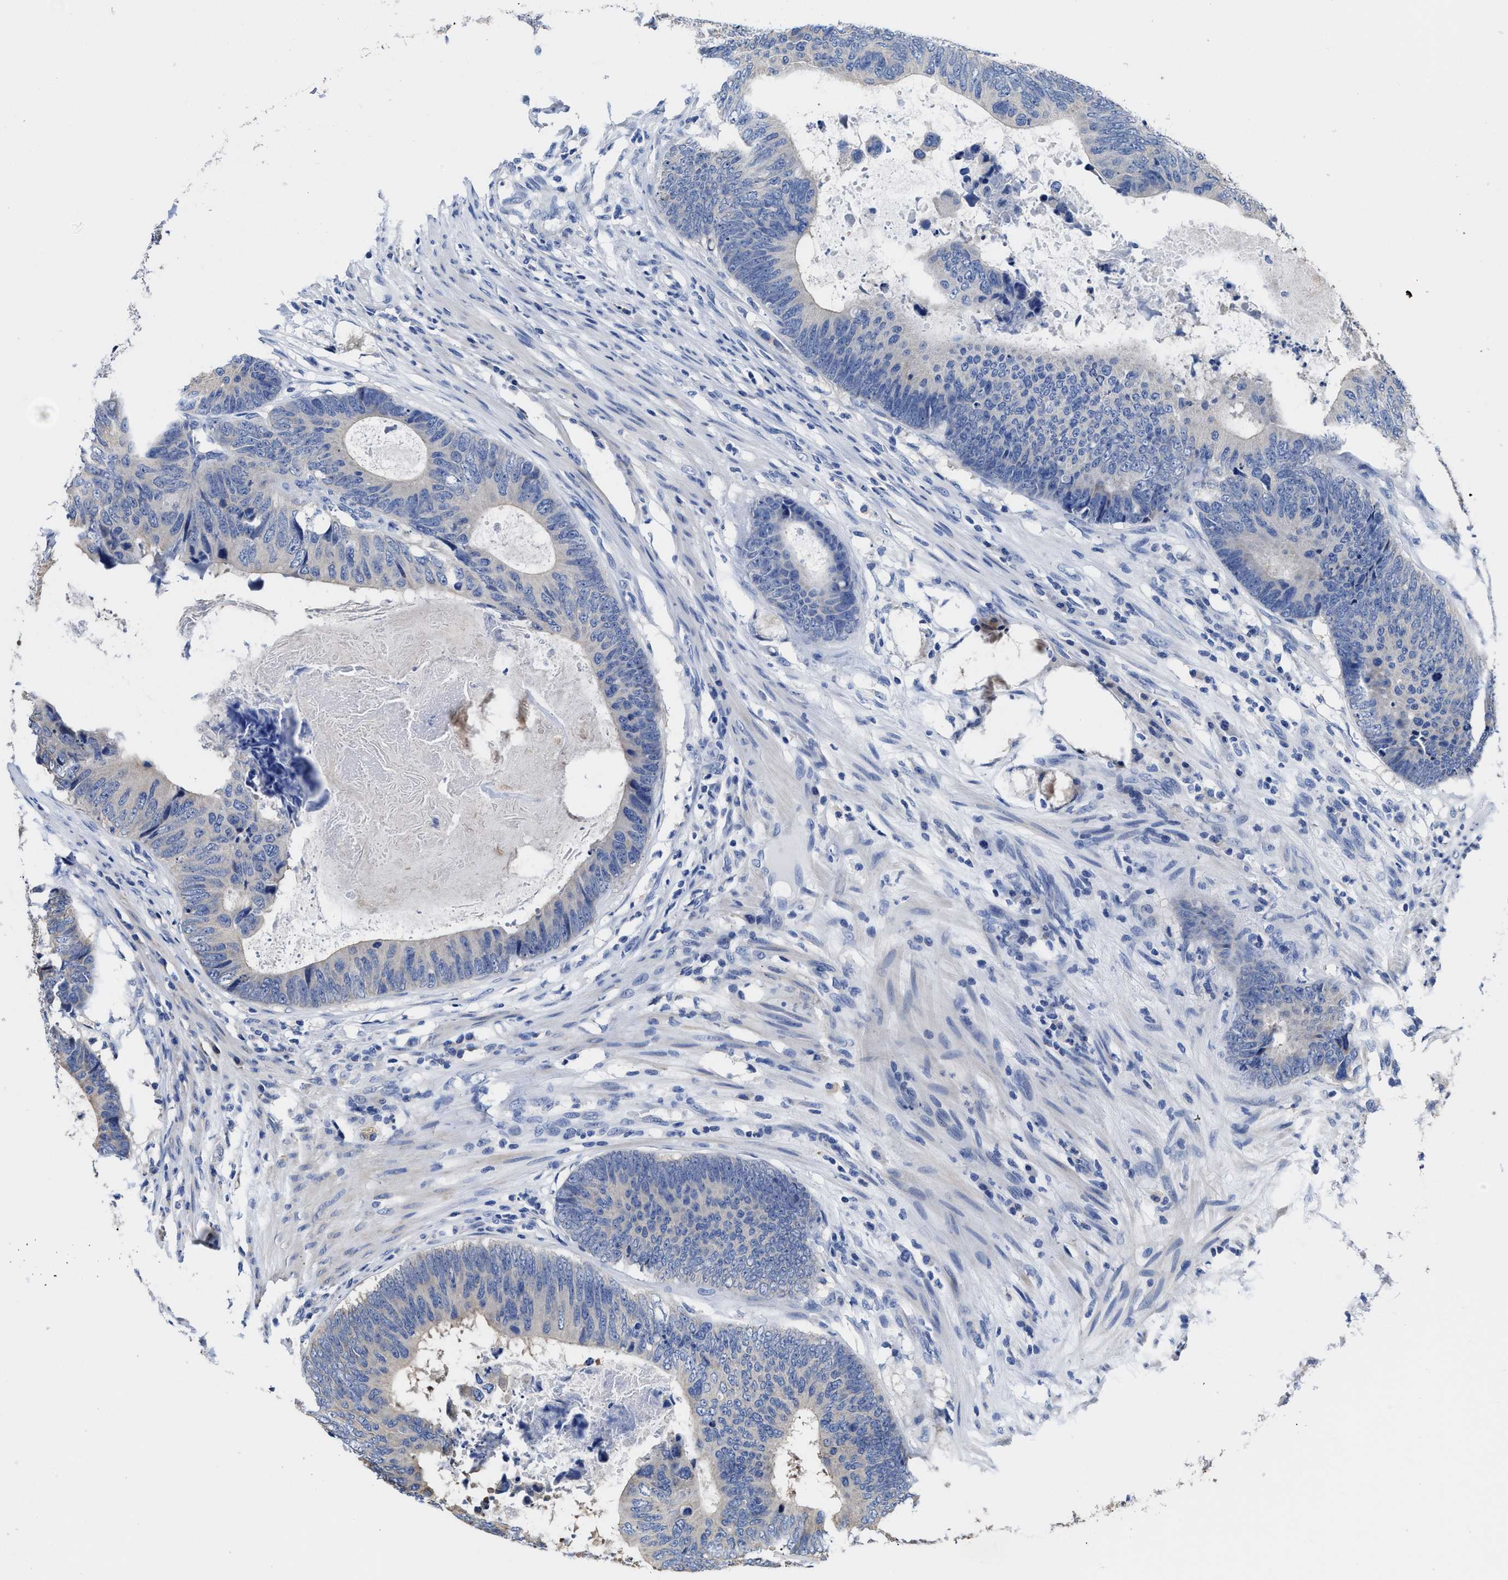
{"staining": {"intensity": "negative", "quantity": "none", "location": "none"}, "tissue": "colorectal cancer", "cell_type": "Tumor cells", "image_type": "cancer", "snomed": [{"axis": "morphology", "description": "Adenocarcinoma, NOS"}, {"axis": "topography", "description": "Colon"}], "caption": "Human colorectal cancer stained for a protein using immunohistochemistry (IHC) exhibits no expression in tumor cells.", "gene": "HOOK1", "patient": {"sex": "male", "age": 56}}